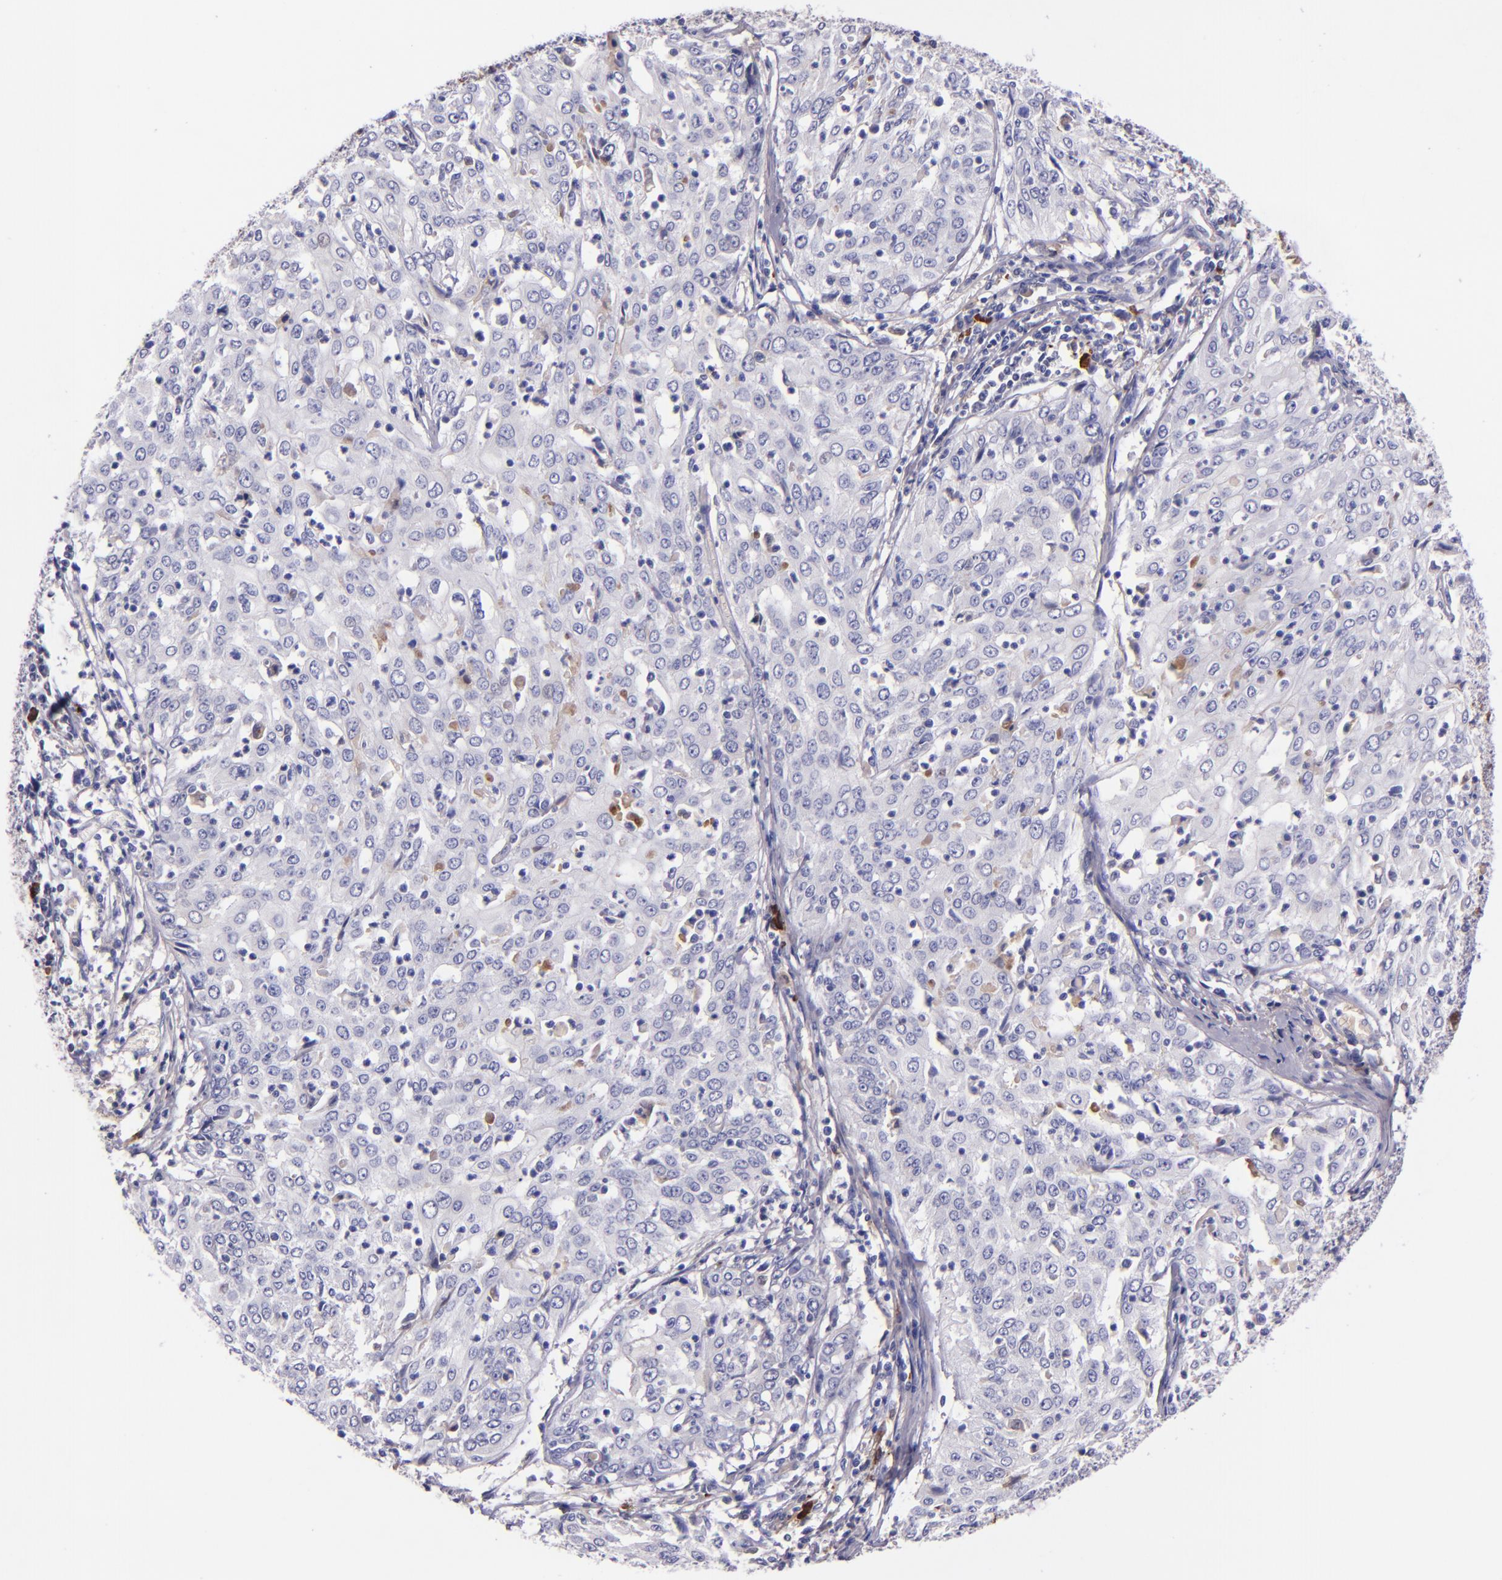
{"staining": {"intensity": "negative", "quantity": "none", "location": "none"}, "tissue": "cervical cancer", "cell_type": "Tumor cells", "image_type": "cancer", "snomed": [{"axis": "morphology", "description": "Squamous cell carcinoma, NOS"}, {"axis": "topography", "description": "Cervix"}], "caption": "Immunohistochemical staining of human cervical cancer (squamous cell carcinoma) shows no significant positivity in tumor cells. (DAB IHC visualized using brightfield microscopy, high magnification).", "gene": "KNG1", "patient": {"sex": "female", "age": 39}}